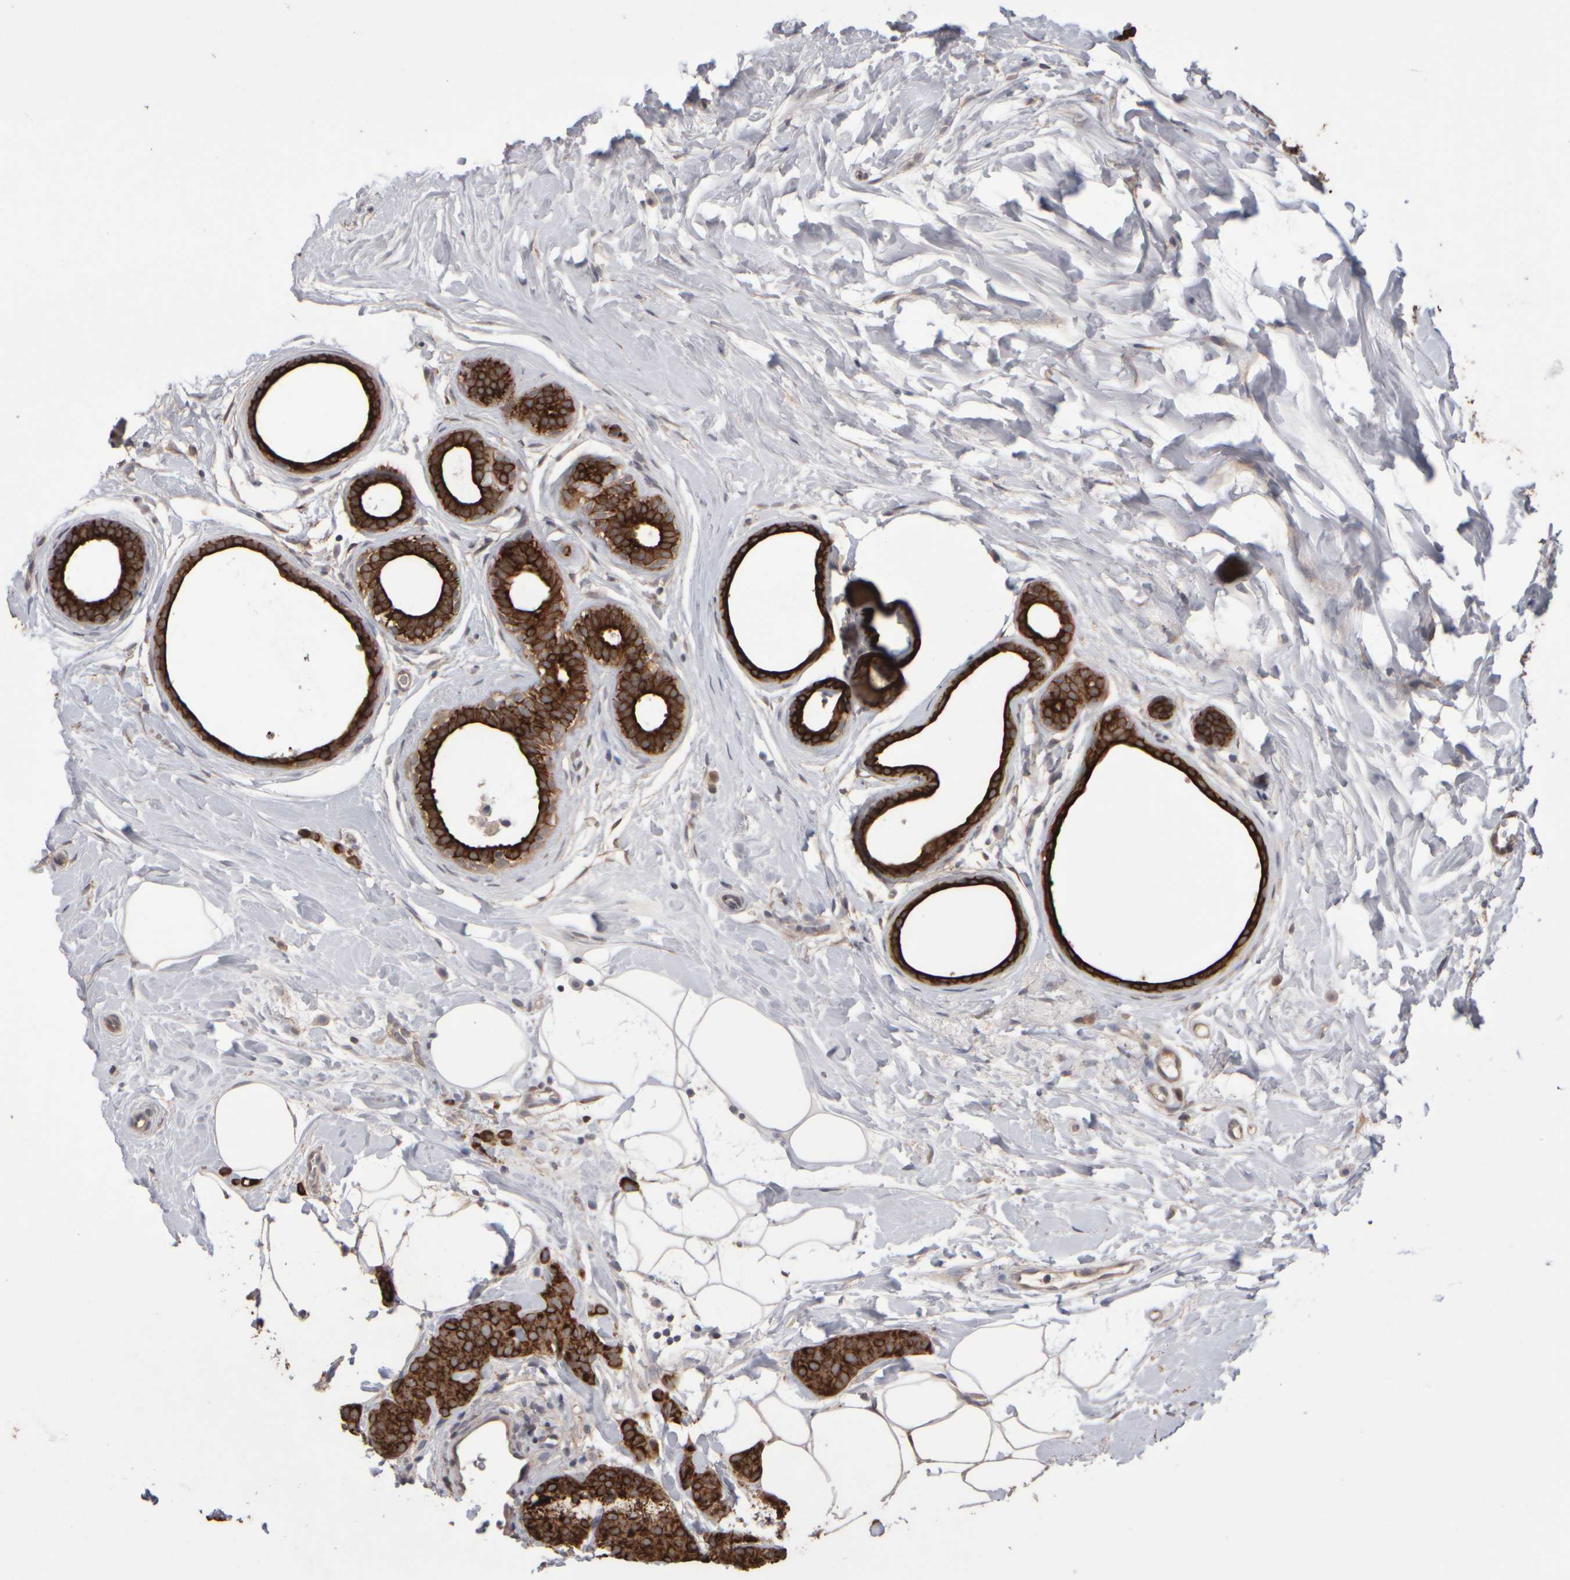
{"staining": {"intensity": "strong", "quantity": ">75%", "location": "cytoplasmic/membranous"}, "tissue": "breast cancer", "cell_type": "Tumor cells", "image_type": "cancer", "snomed": [{"axis": "morphology", "description": "Lobular carcinoma, in situ"}, {"axis": "morphology", "description": "Lobular carcinoma"}, {"axis": "topography", "description": "Breast"}], "caption": "Immunohistochemical staining of breast cancer displays high levels of strong cytoplasmic/membranous protein staining in about >75% of tumor cells.", "gene": "EPHX2", "patient": {"sex": "female", "age": 41}}